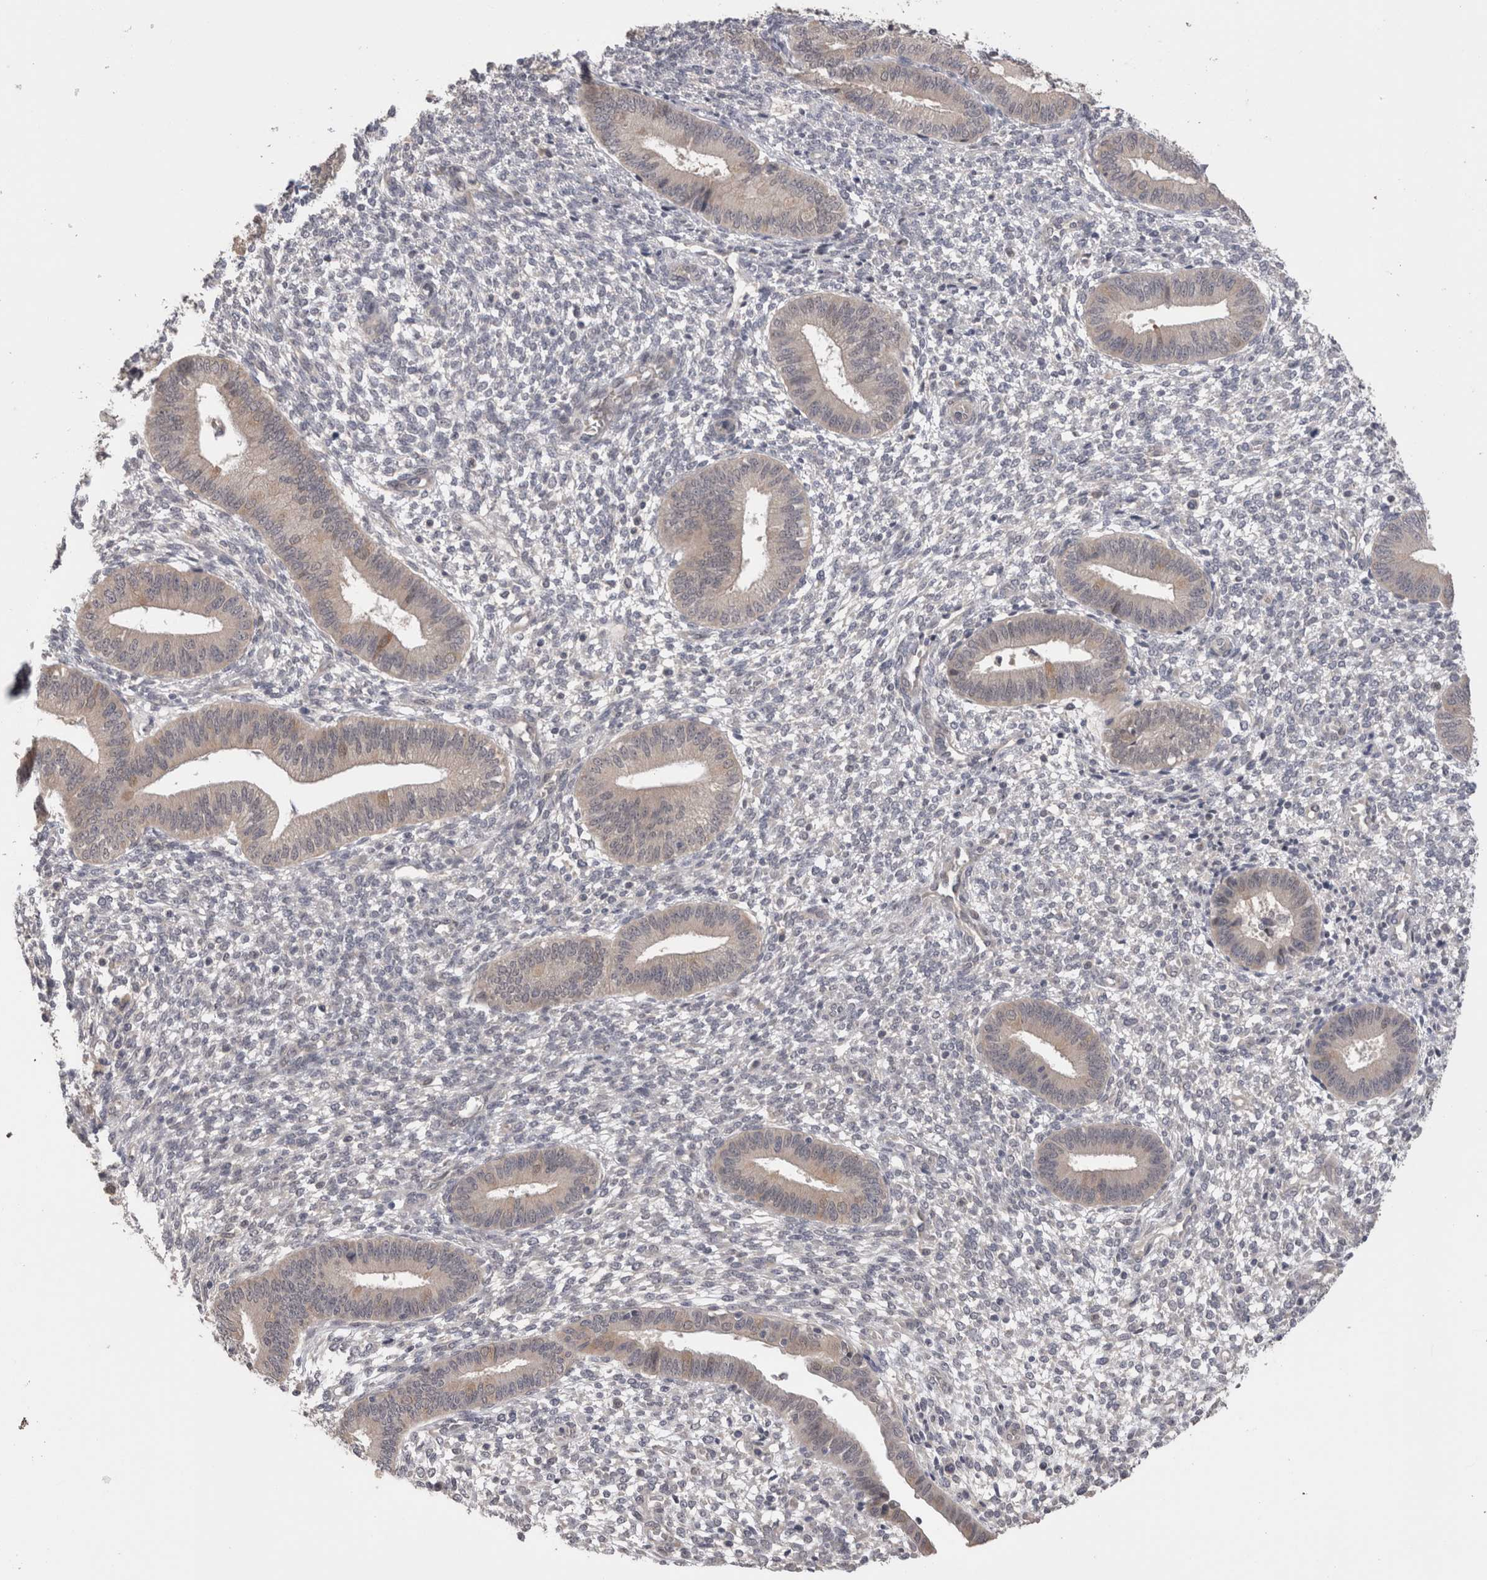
{"staining": {"intensity": "negative", "quantity": "none", "location": "none"}, "tissue": "endometrium", "cell_type": "Cells in endometrial stroma", "image_type": "normal", "snomed": [{"axis": "morphology", "description": "Normal tissue, NOS"}, {"axis": "topography", "description": "Endometrium"}], "caption": "Immunohistochemistry (IHC) of normal human endometrium shows no expression in cells in endometrial stroma.", "gene": "CRYBG1", "patient": {"sex": "female", "age": 46}}